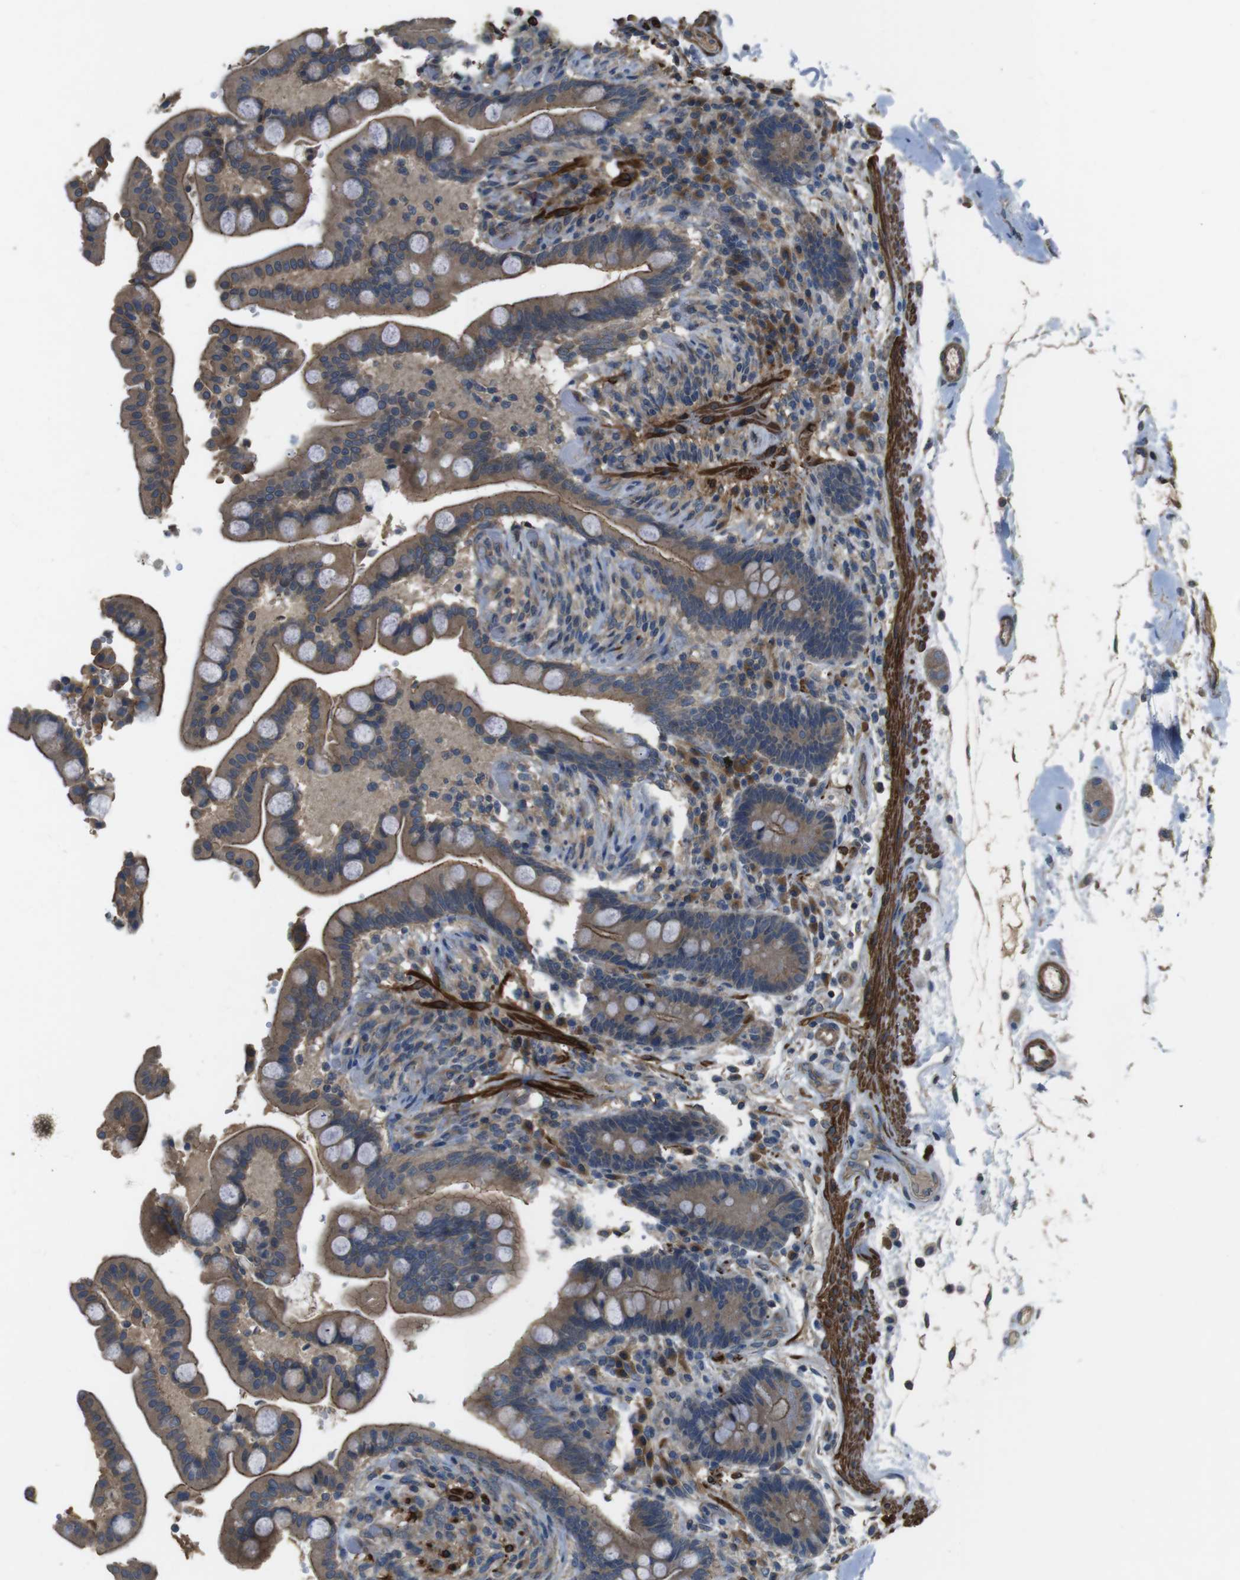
{"staining": {"intensity": "moderate", "quantity": ">75%", "location": "cytoplasmic/membranous"}, "tissue": "colon", "cell_type": "Endothelial cells", "image_type": "normal", "snomed": [{"axis": "morphology", "description": "Normal tissue, NOS"}, {"axis": "topography", "description": "Colon"}], "caption": "Colon stained for a protein exhibits moderate cytoplasmic/membranous positivity in endothelial cells. (DAB IHC with brightfield microscopy, high magnification).", "gene": "FUT2", "patient": {"sex": "male", "age": 73}}